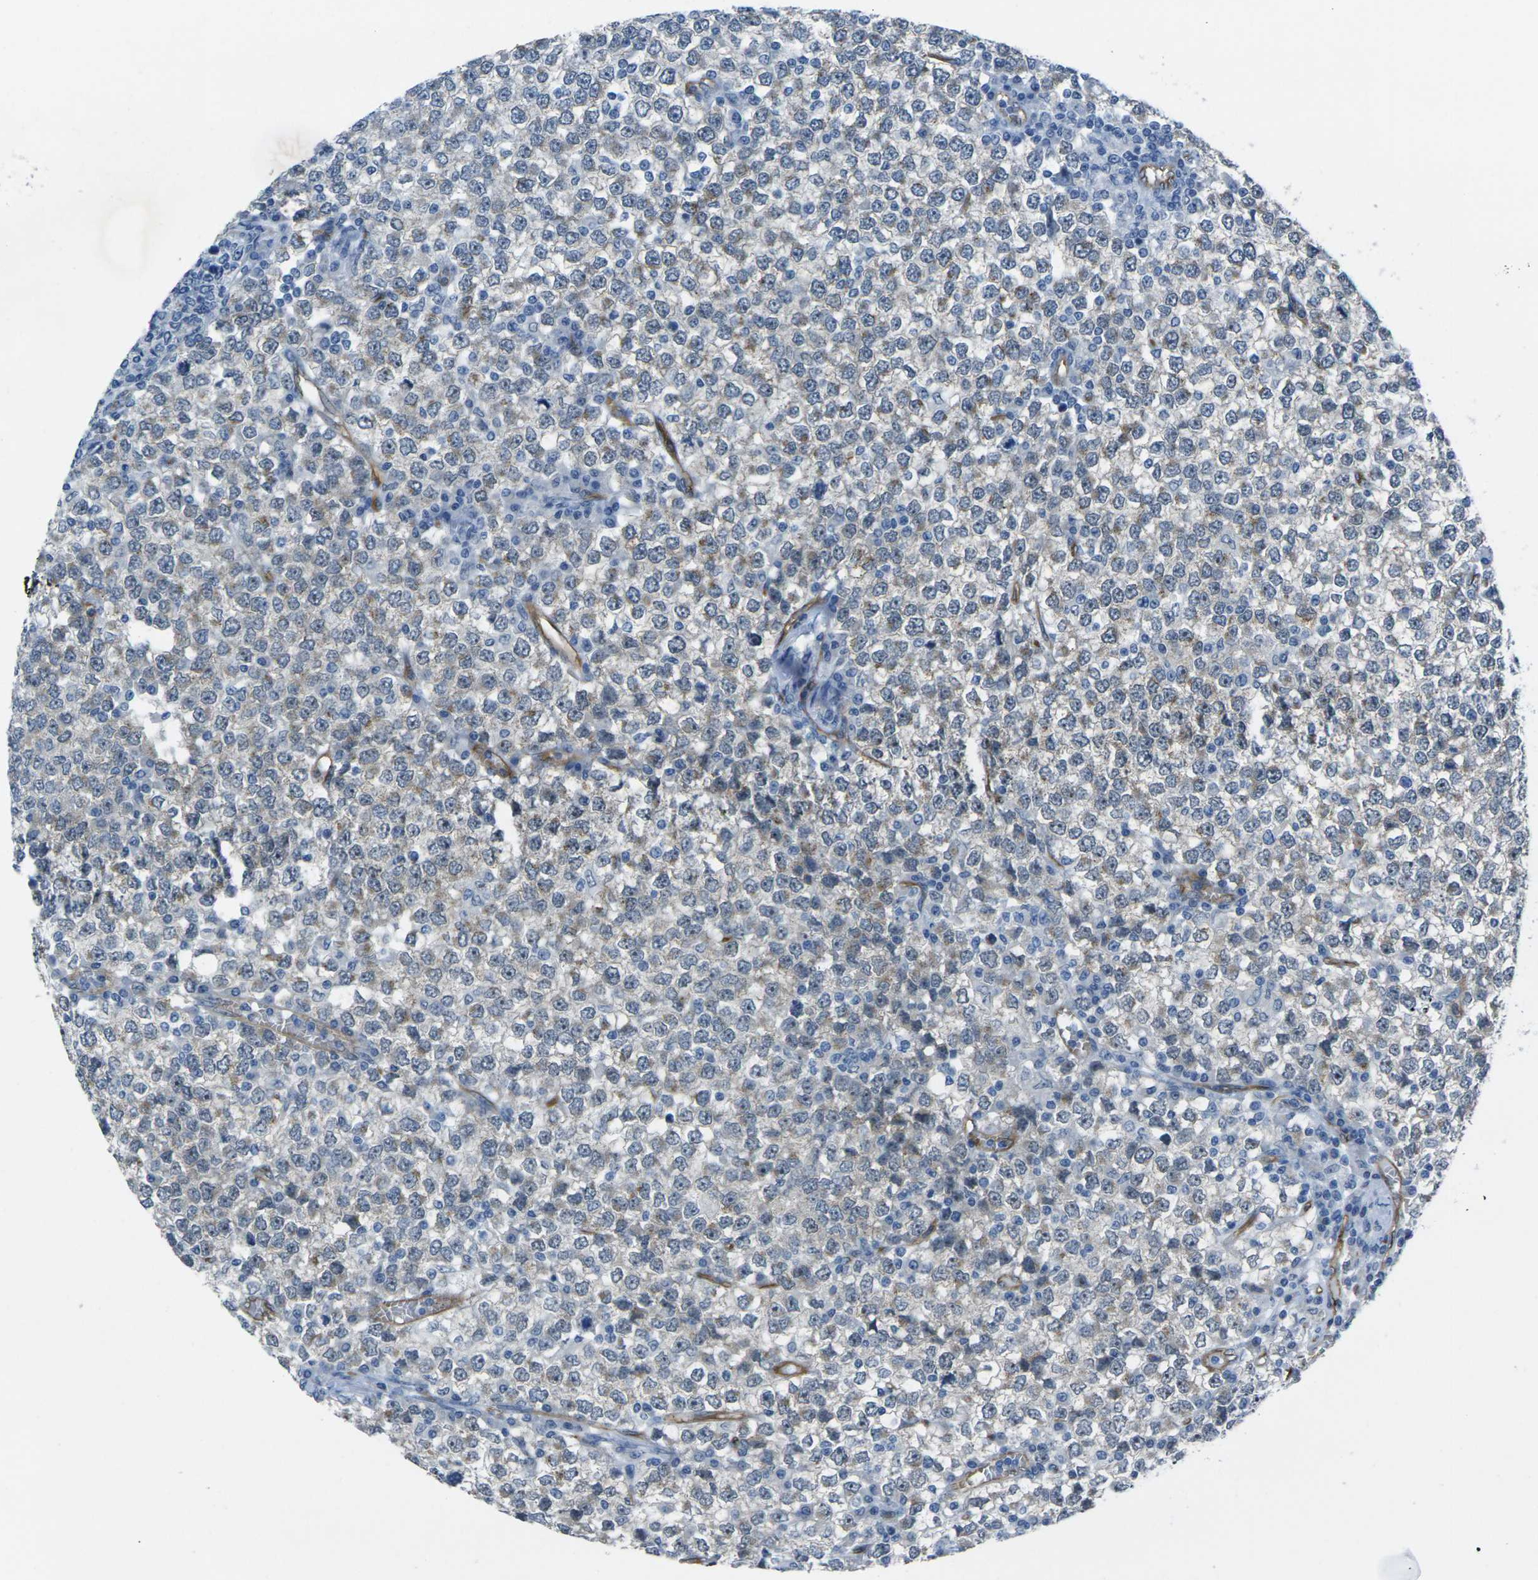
{"staining": {"intensity": "negative", "quantity": "none", "location": "none"}, "tissue": "testis cancer", "cell_type": "Tumor cells", "image_type": "cancer", "snomed": [{"axis": "morphology", "description": "Seminoma, NOS"}, {"axis": "topography", "description": "Testis"}], "caption": "An immunohistochemistry histopathology image of seminoma (testis) is shown. There is no staining in tumor cells of seminoma (testis). (Brightfield microscopy of DAB immunohistochemistry at high magnification).", "gene": "HSPA12B", "patient": {"sex": "male", "age": 65}}